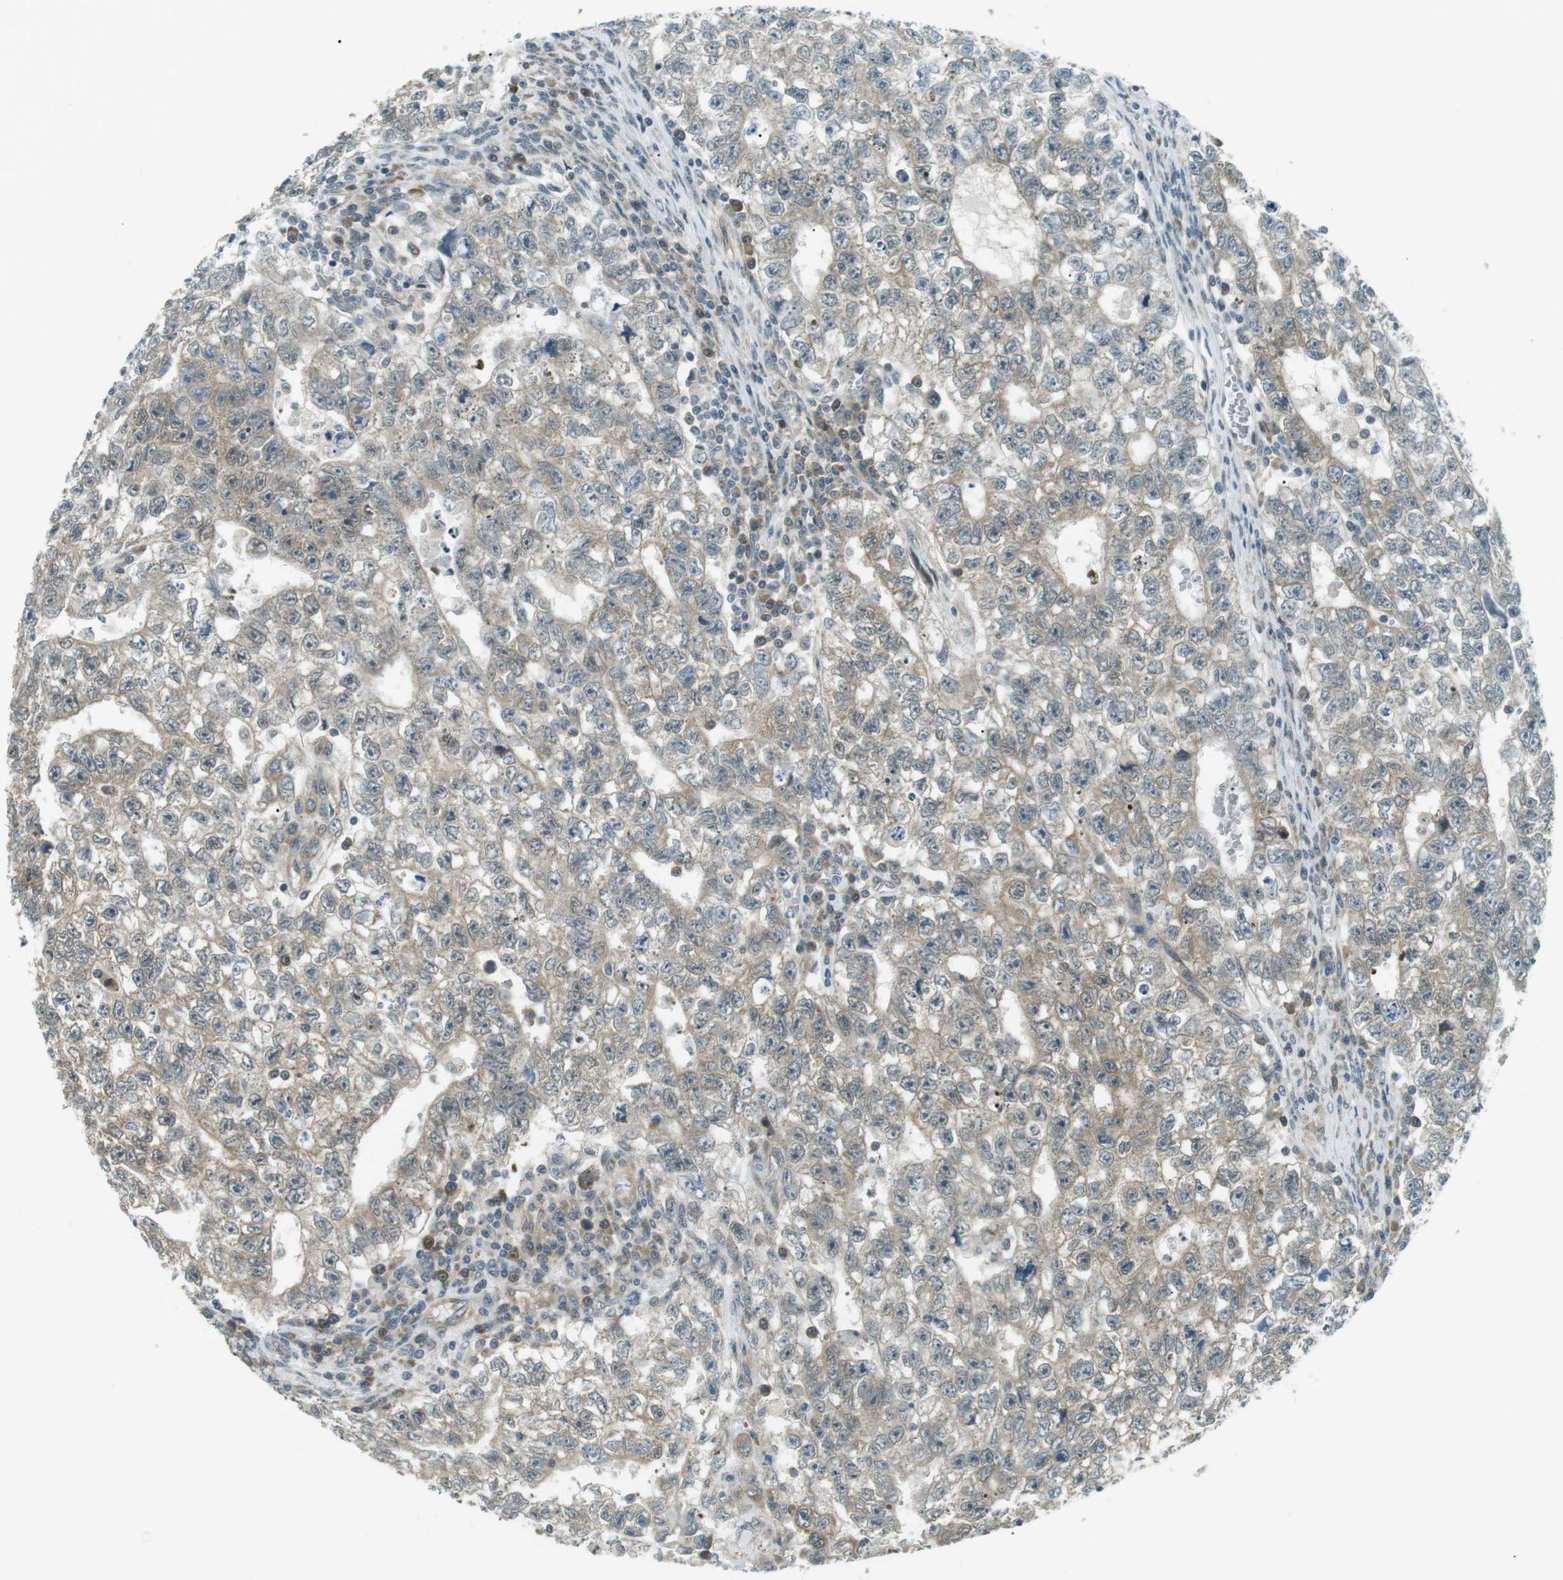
{"staining": {"intensity": "weak", "quantity": "25%-75%", "location": "cytoplasmic/membranous"}, "tissue": "testis cancer", "cell_type": "Tumor cells", "image_type": "cancer", "snomed": [{"axis": "morphology", "description": "Seminoma, NOS"}, {"axis": "morphology", "description": "Carcinoma, Embryonal, NOS"}, {"axis": "topography", "description": "Testis"}], "caption": "Human seminoma (testis) stained with a brown dye displays weak cytoplasmic/membranous positive staining in about 25%-75% of tumor cells.", "gene": "TMEM74", "patient": {"sex": "male", "age": 38}}